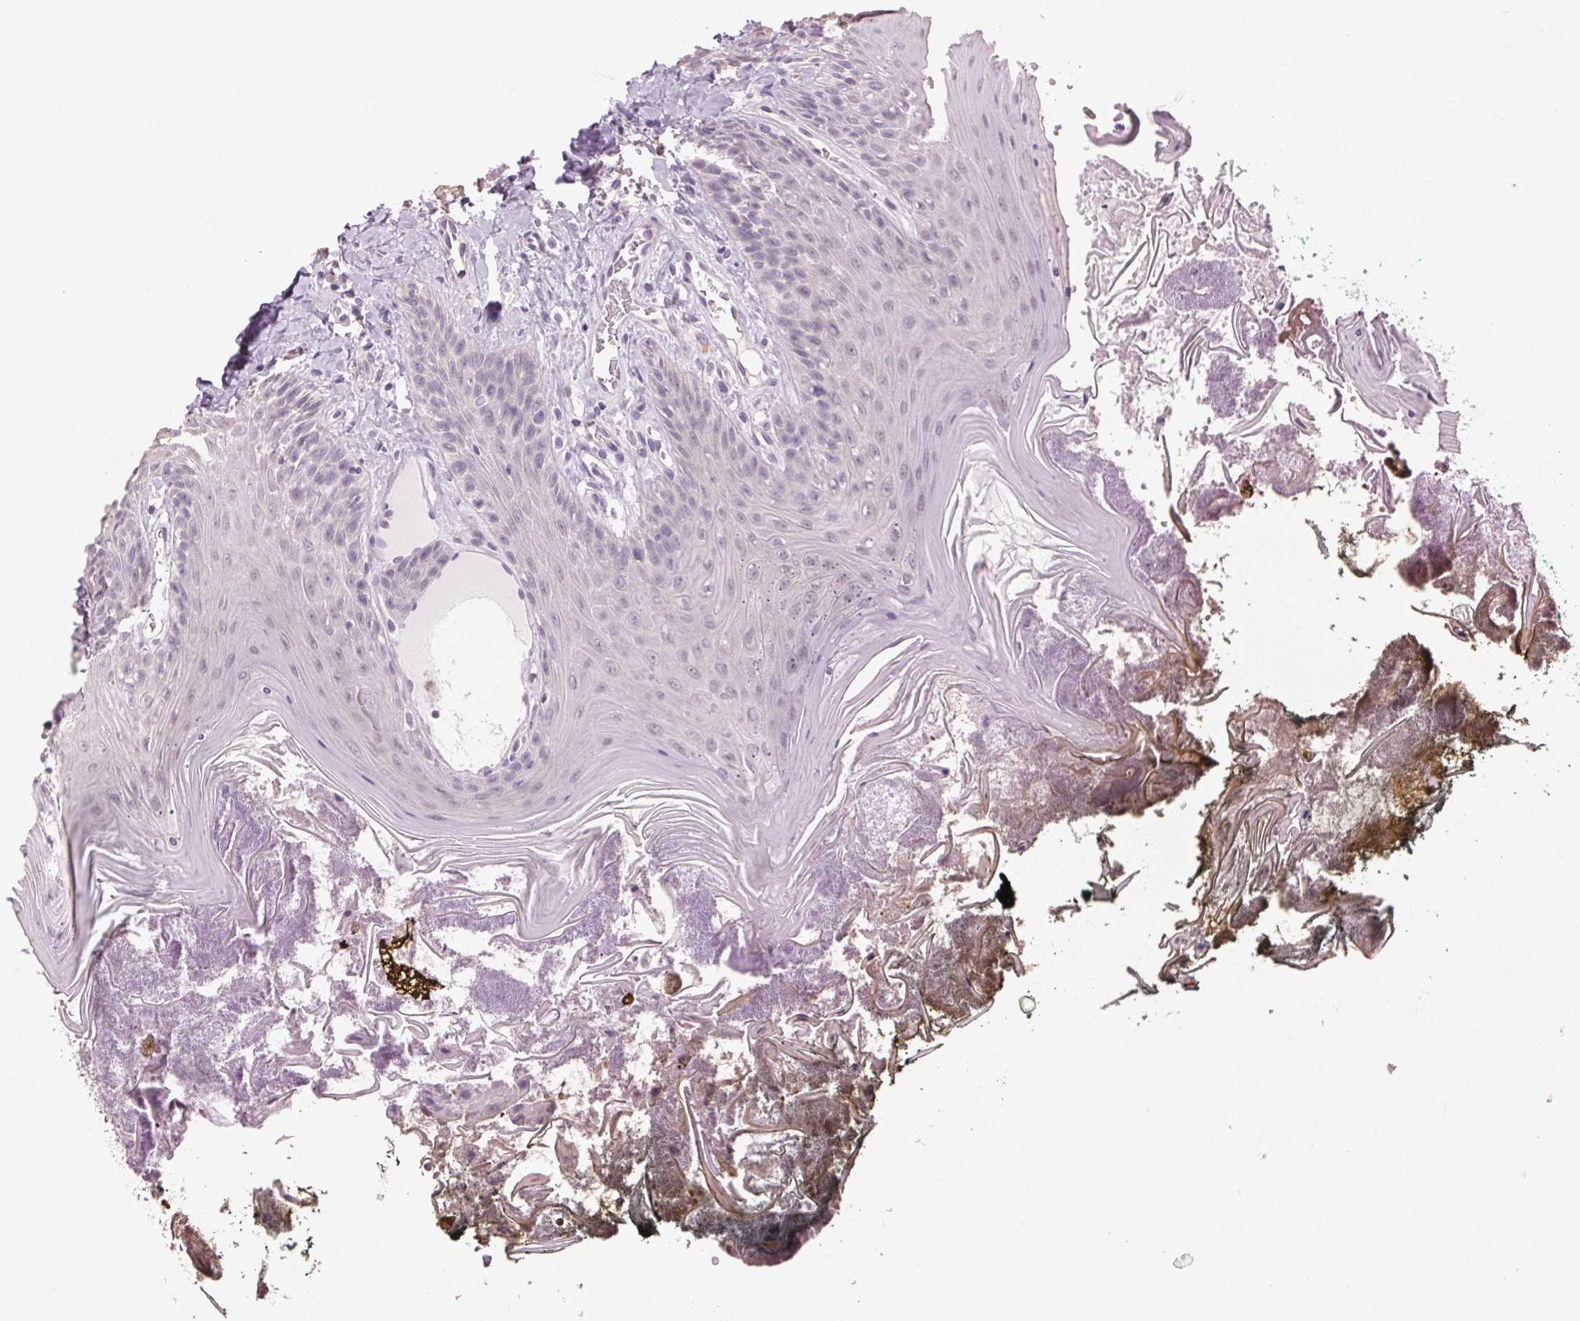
{"staining": {"intensity": "negative", "quantity": "none", "location": "none"}, "tissue": "oral mucosa", "cell_type": "Squamous epithelial cells", "image_type": "normal", "snomed": [{"axis": "morphology", "description": "Normal tissue, NOS"}, {"axis": "topography", "description": "Oral tissue"}], "caption": "Immunohistochemistry (IHC) of normal human oral mucosa shows no positivity in squamous epithelial cells. (Immunohistochemistry, brightfield microscopy, high magnification).", "gene": "MPO", "patient": {"sex": "male", "age": 9}}